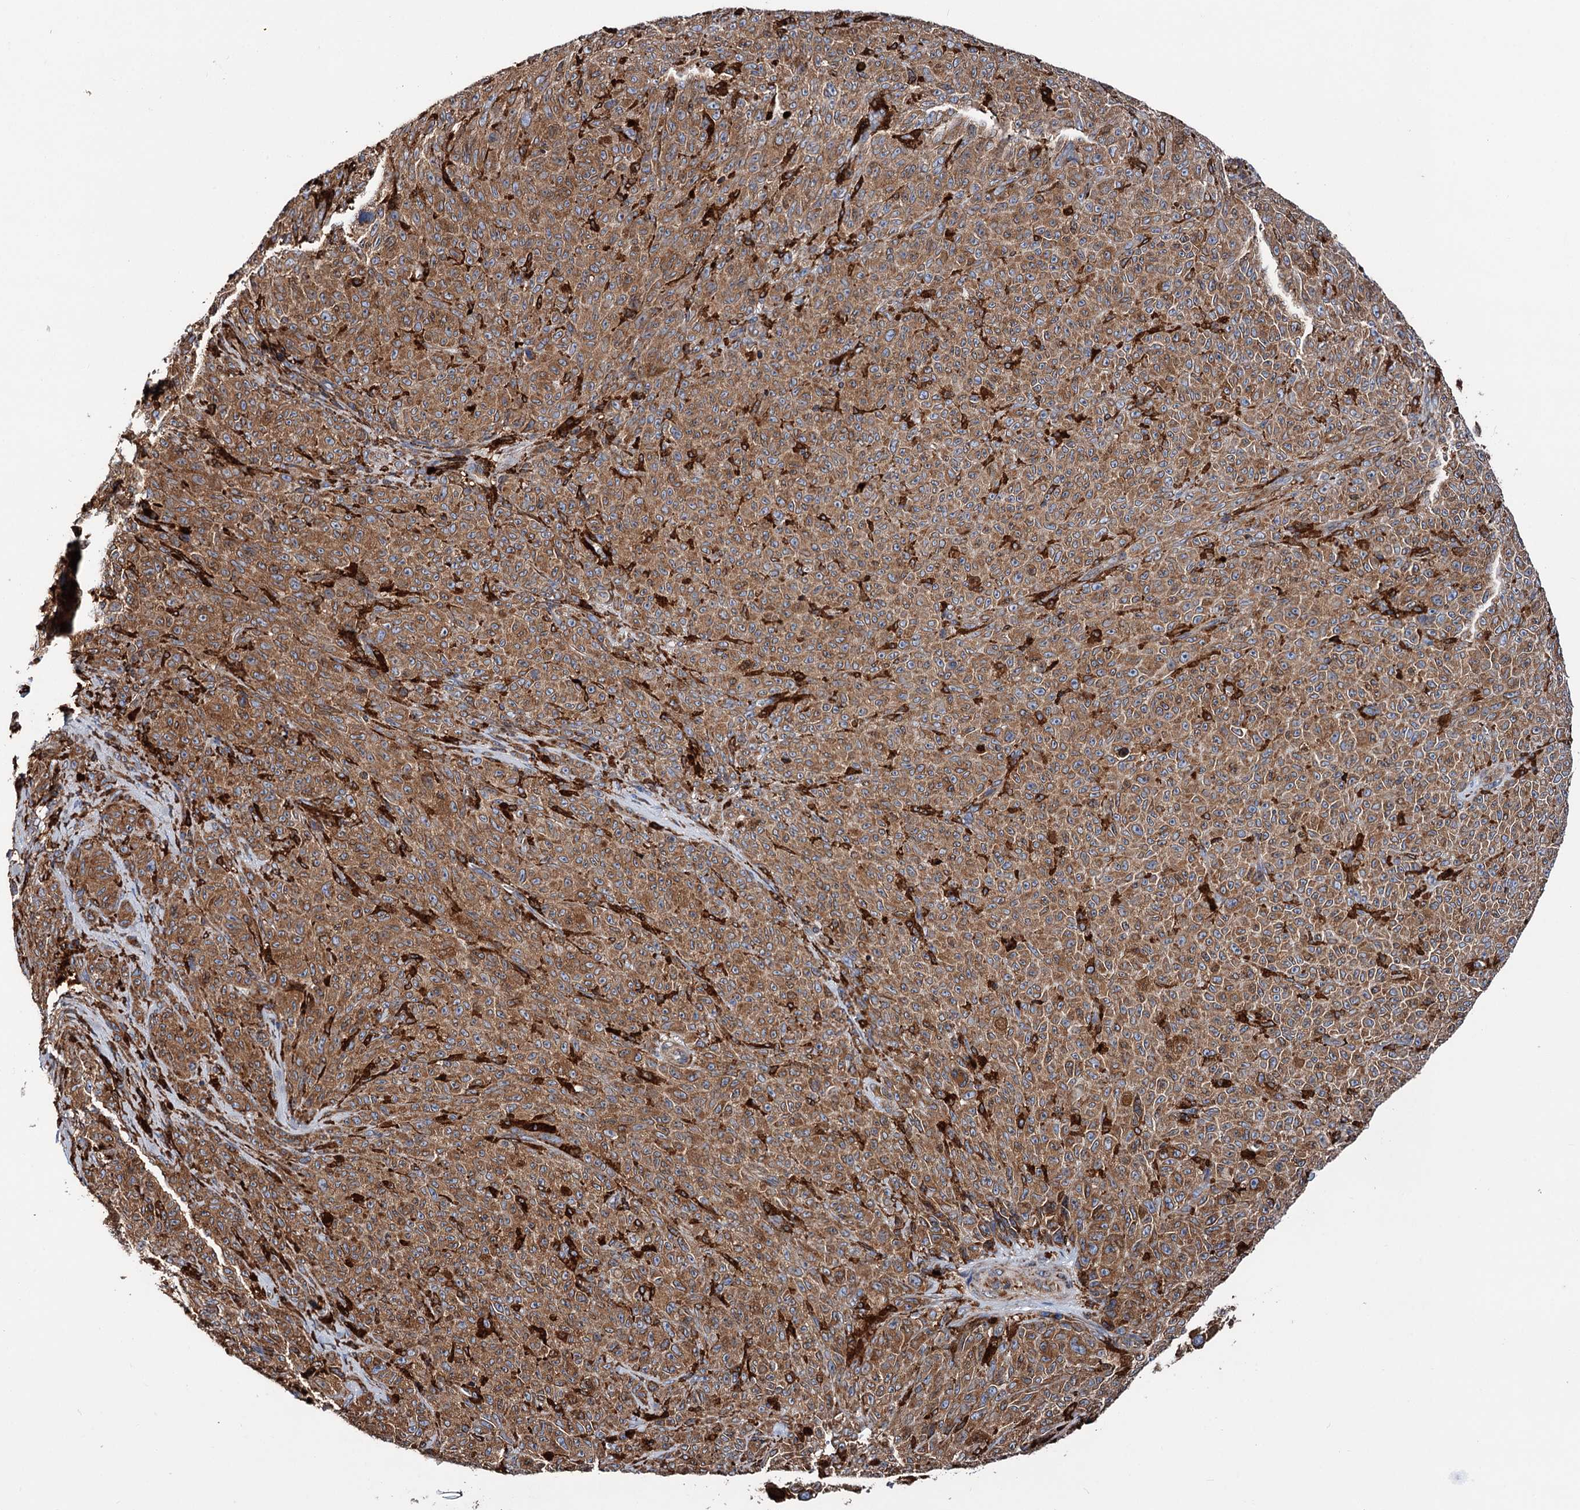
{"staining": {"intensity": "moderate", "quantity": ">75%", "location": "cytoplasmic/membranous"}, "tissue": "melanoma", "cell_type": "Tumor cells", "image_type": "cancer", "snomed": [{"axis": "morphology", "description": "Malignant melanoma, NOS"}, {"axis": "topography", "description": "Skin"}], "caption": "A brown stain labels moderate cytoplasmic/membranous positivity of a protein in malignant melanoma tumor cells.", "gene": "ERP29", "patient": {"sex": "female", "age": 82}}